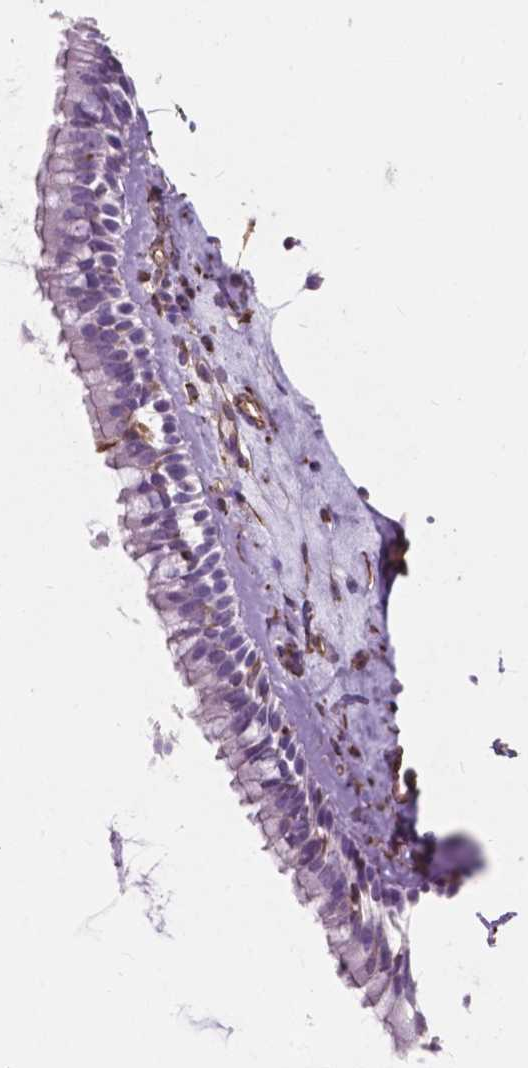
{"staining": {"intensity": "negative", "quantity": "none", "location": "none"}, "tissue": "nasopharynx", "cell_type": "Respiratory epithelial cells", "image_type": "normal", "snomed": [{"axis": "morphology", "description": "Normal tissue, NOS"}, {"axis": "topography", "description": "Nasopharynx"}], "caption": "Human nasopharynx stained for a protein using IHC displays no staining in respiratory epithelial cells.", "gene": "AMOT", "patient": {"sex": "female", "age": 52}}